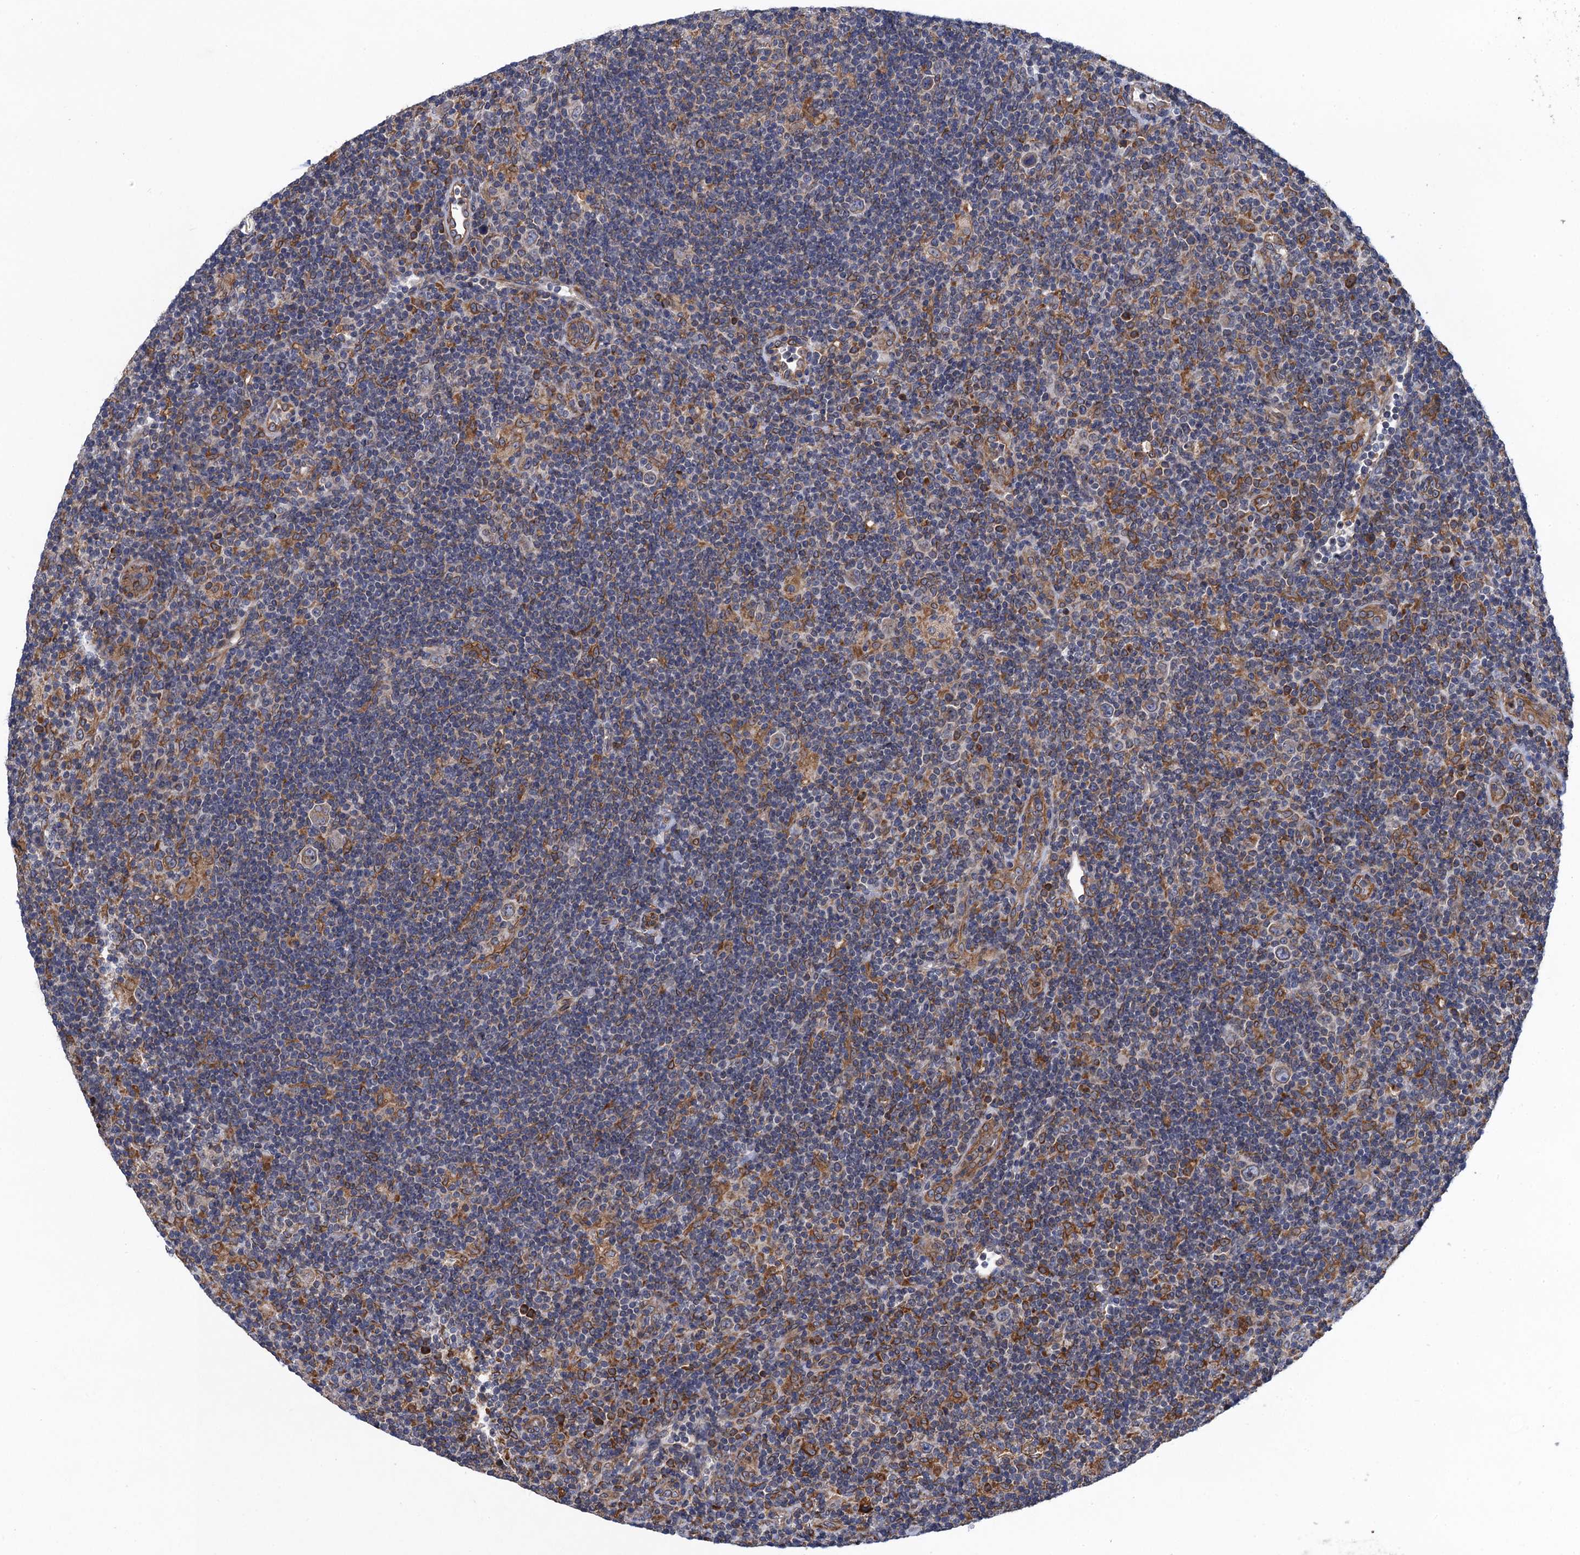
{"staining": {"intensity": "moderate", "quantity": "<25%", "location": "cytoplasmic/membranous"}, "tissue": "lymphoma", "cell_type": "Tumor cells", "image_type": "cancer", "snomed": [{"axis": "morphology", "description": "Hodgkin's disease, NOS"}, {"axis": "topography", "description": "Lymph node"}], "caption": "Immunohistochemistry photomicrograph of neoplastic tissue: human Hodgkin's disease stained using immunohistochemistry (IHC) exhibits low levels of moderate protein expression localized specifically in the cytoplasmic/membranous of tumor cells, appearing as a cytoplasmic/membranous brown color.", "gene": "ARMC5", "patient": {"sex": "female", "age": 57}}